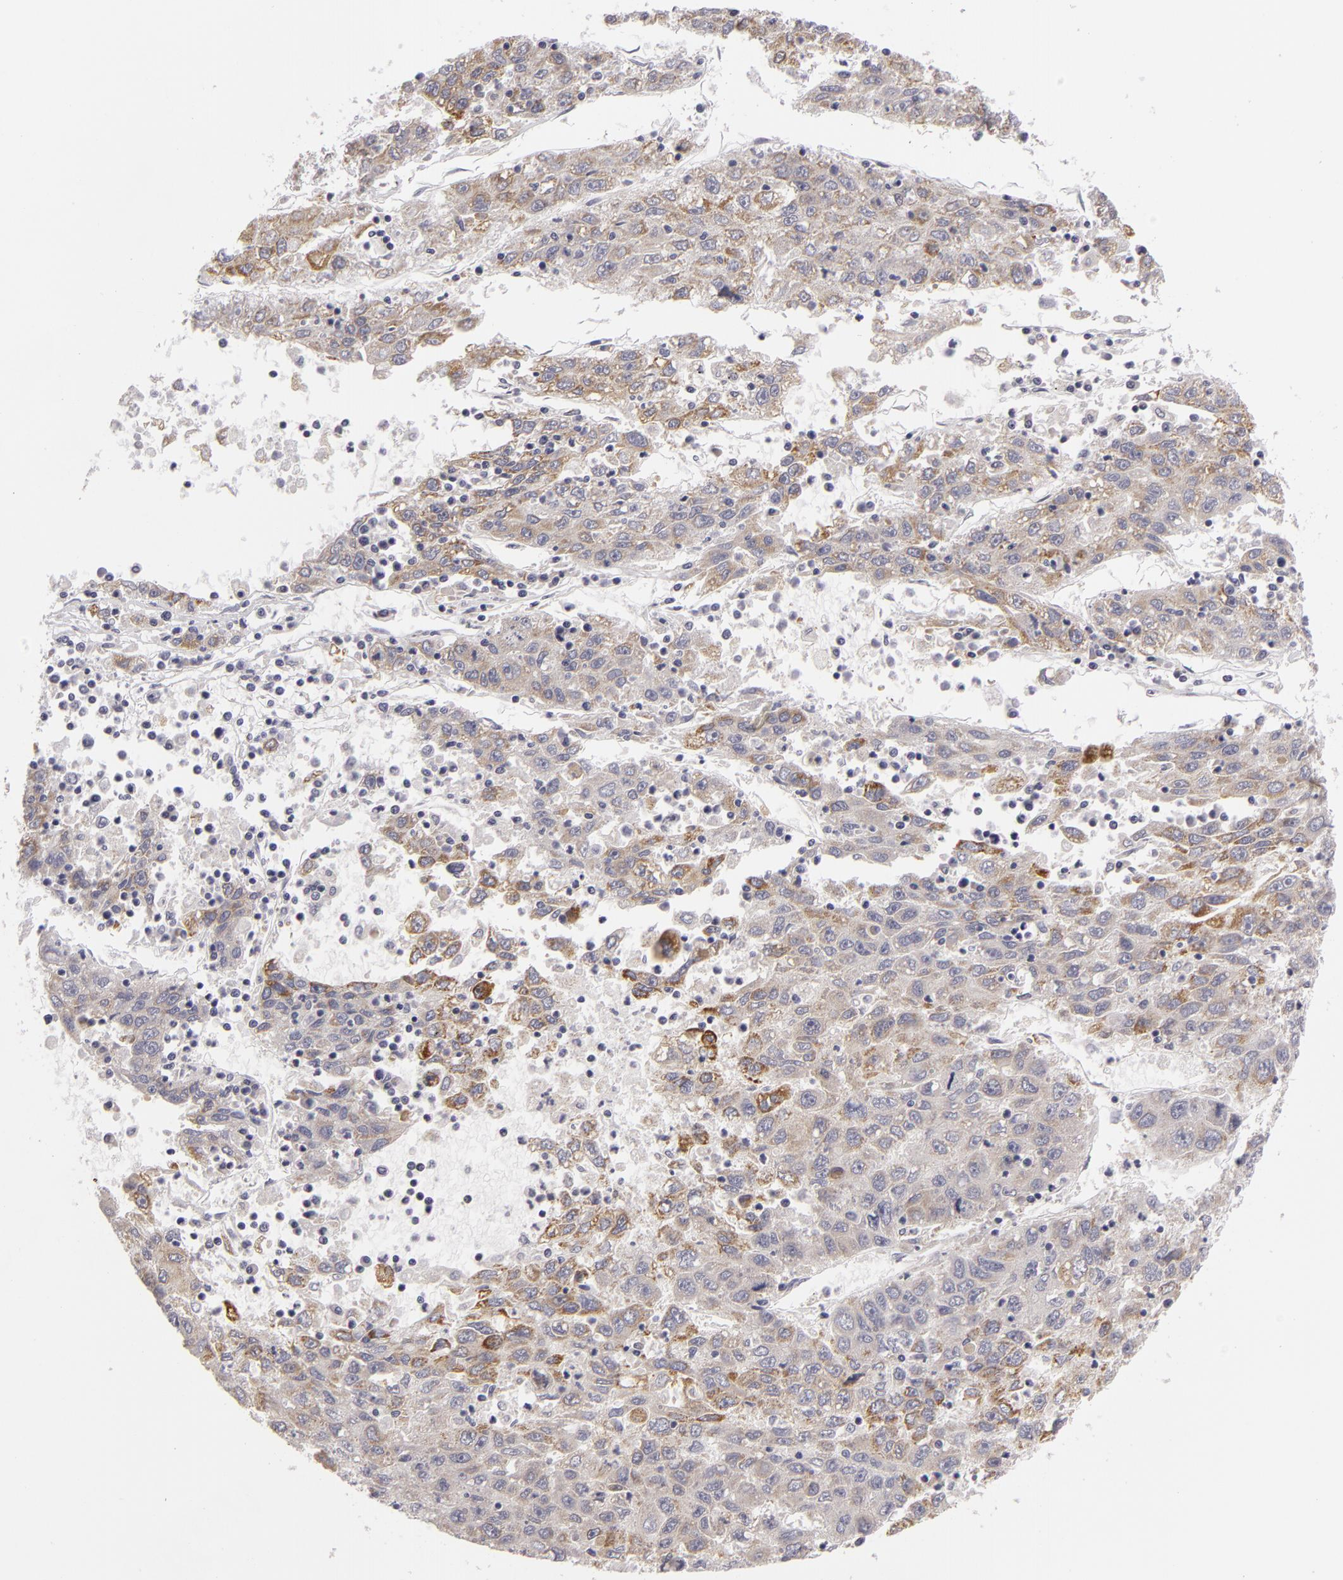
{"staining": {"intensity": "weak", "quantity": "25%-75%", "location": "cytoplasmic/membranous"}, "tissue": "liver cancer", "cell_type": "Tumor cells", "image_type": "cancer", "snomed": [{"axis": "morphology", "description": "Carcinoma, Hepatocellular, NOS"}, {"axis": "topography", "description": "Liver"}], "caption": "This histopathology image exhibits hepatocellular carcinoma (liver) stained with immunohistochemistry to label a protein in brown. The cytoplasmic/membranous of tumor cells show weak positivity for the protein. Nuclei are counter-stained blue.", "gene": "ATP2B3", "patient": {"sex": "male", "age": 49}}